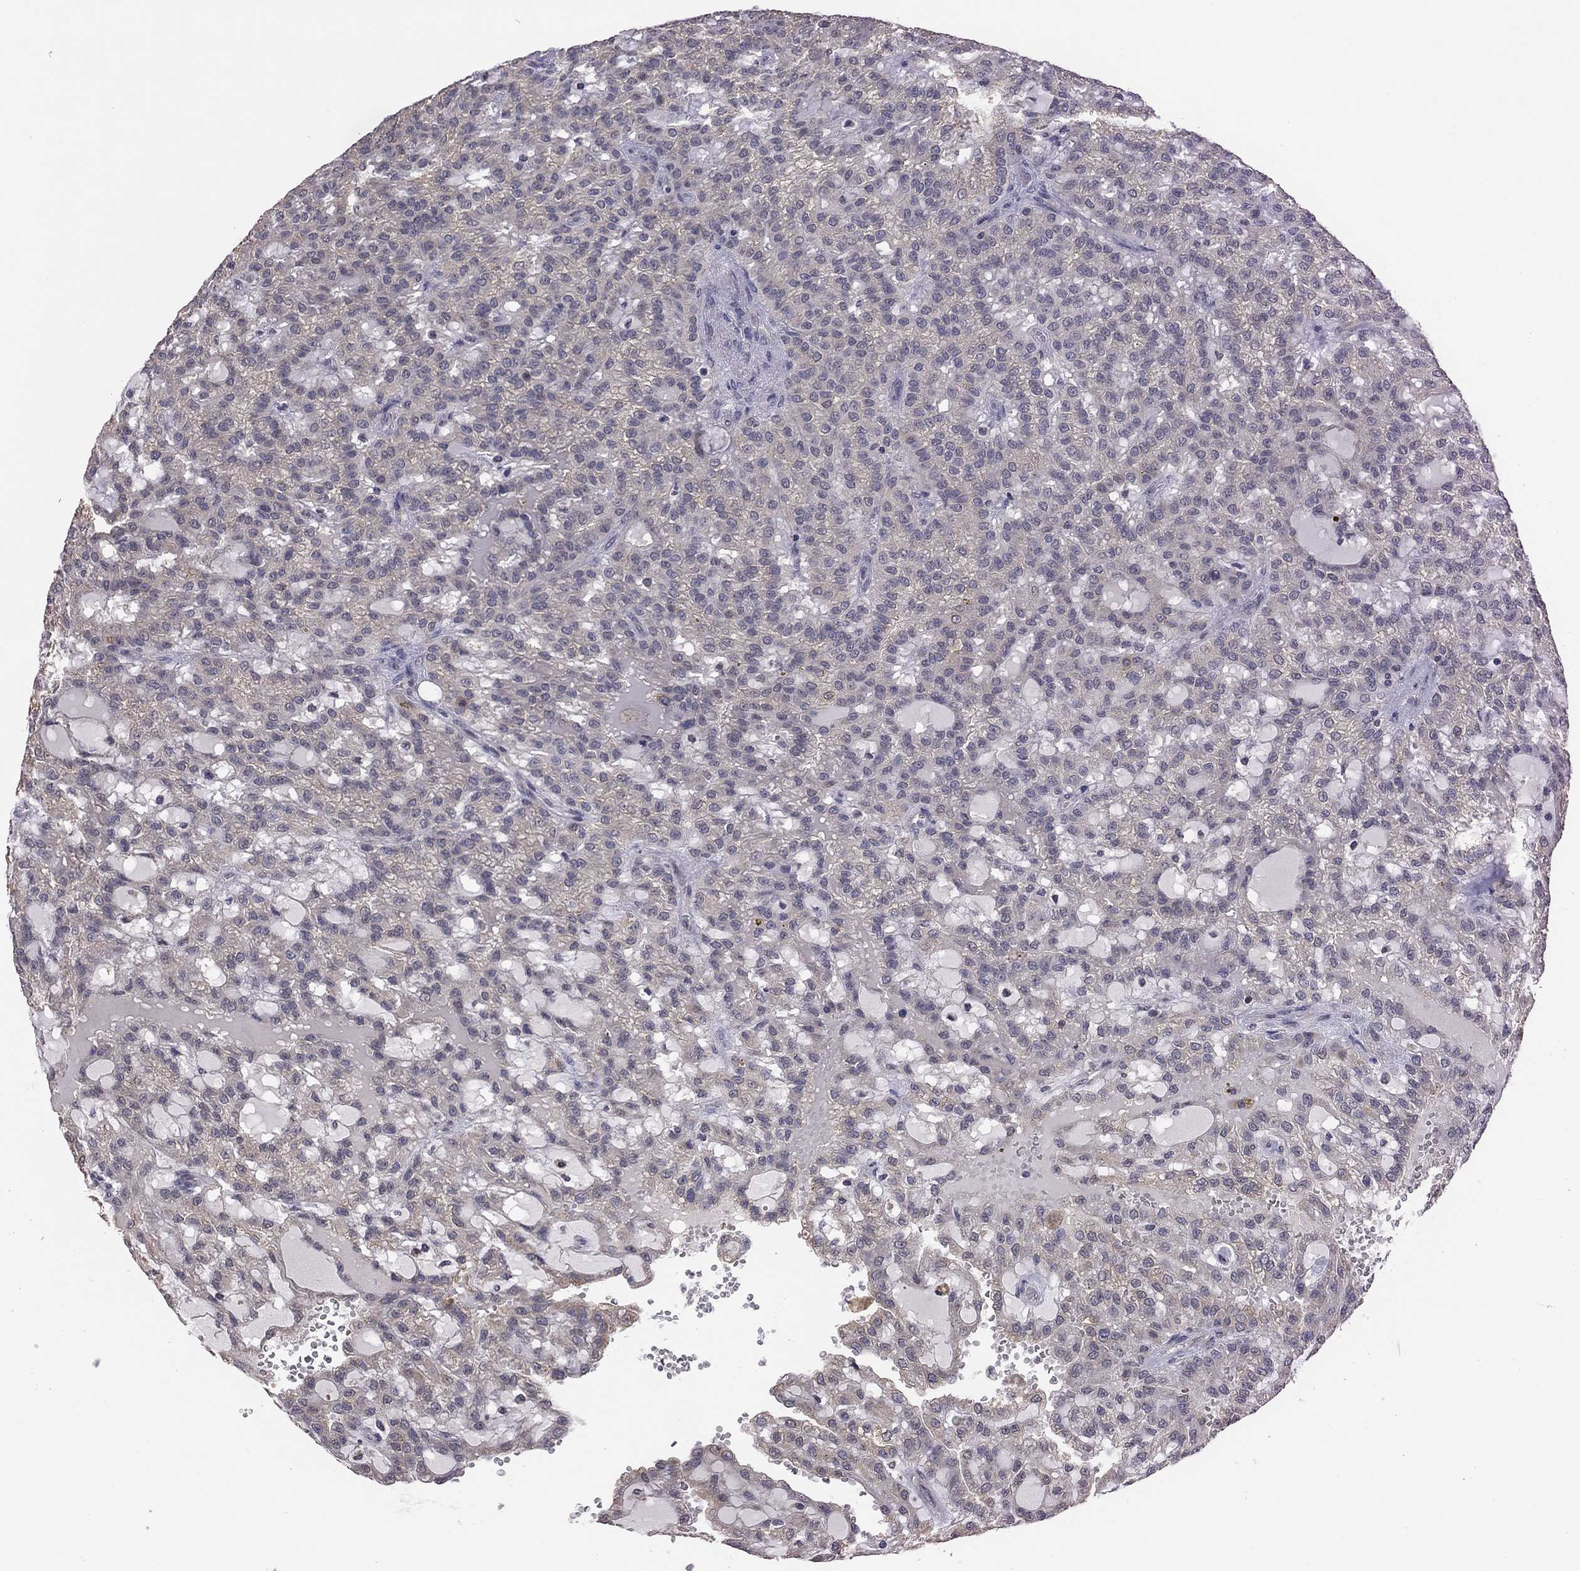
{"staining": {"intensity": "negative", "quantity": "none", "location": "none"}, "tissue": "renal cancer", "cell_type": "Tumor cells", "image_type": "cancer", "snomed": [{"axis": "morphology", "description": "Adenocarcinoma, NOS"}, {"axis": "topography", "description": "Kidney"}], "caption": "Histopathology image shows no significant protein staining in tumor cells of renal cancer (adenocarcinoma).", "gene": "TSNARE1", "patient": {"sex": "male", "age": 63}}